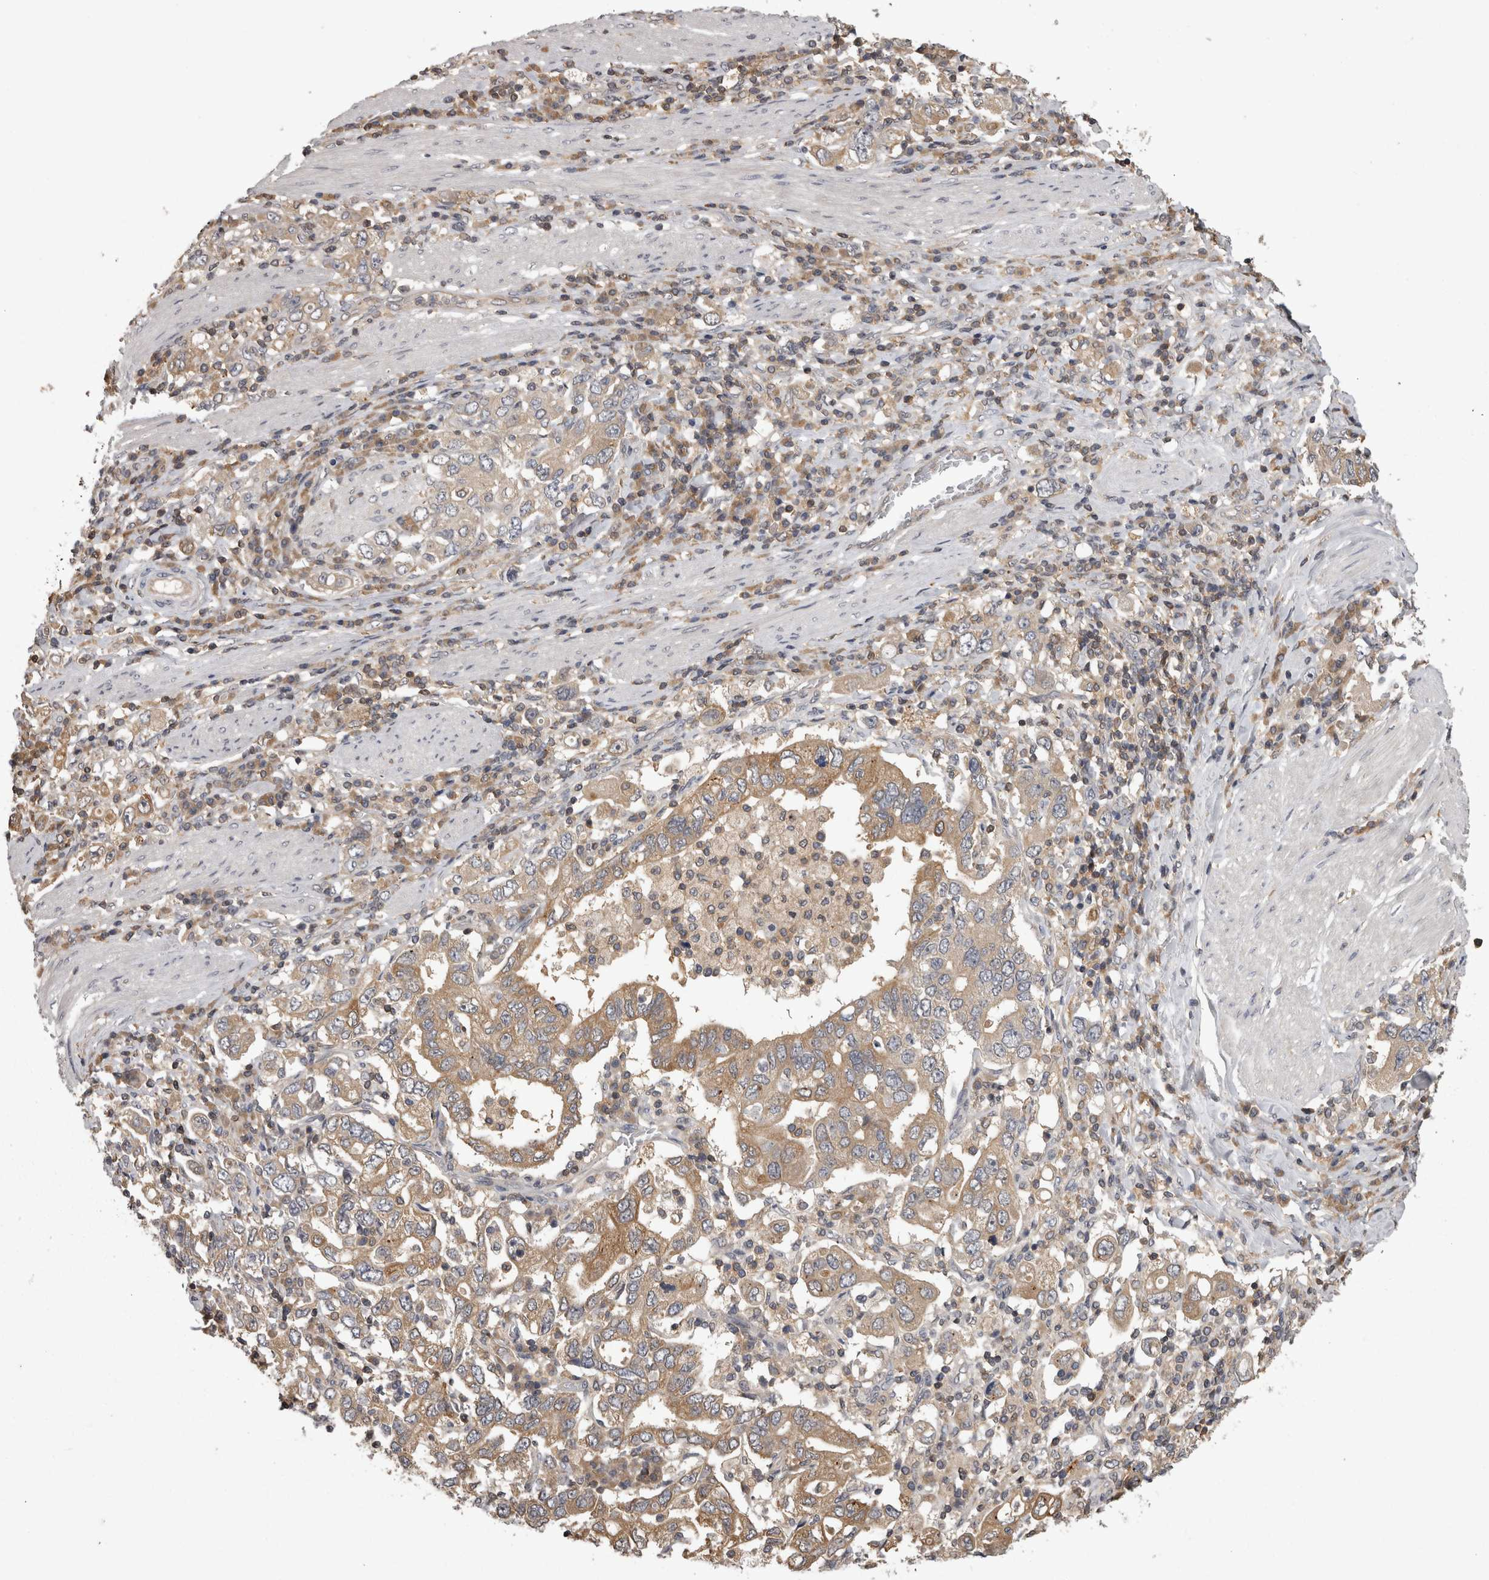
{"staining": {"intensity": "moderate", "quantity": "25%-75%", "location": "cytoplasmic/membranous"}, "tissue": "stomach cancer", "cell_type": "Tumor cells", "image_type": "cancer", "snomed": [{"axis": "morphology", "description": "Adenocarcinoma, NOS"}, {"axis": "topography", "description": "Stomach, upper"}], "caption": "Adenocarcinoma (stomach) tissue displays moderate cytoplasmic/membranous staining in approximately 25%-75% of tumor cells", "gene": "APRT", "patient": {"sex": "male", "age": 62}}